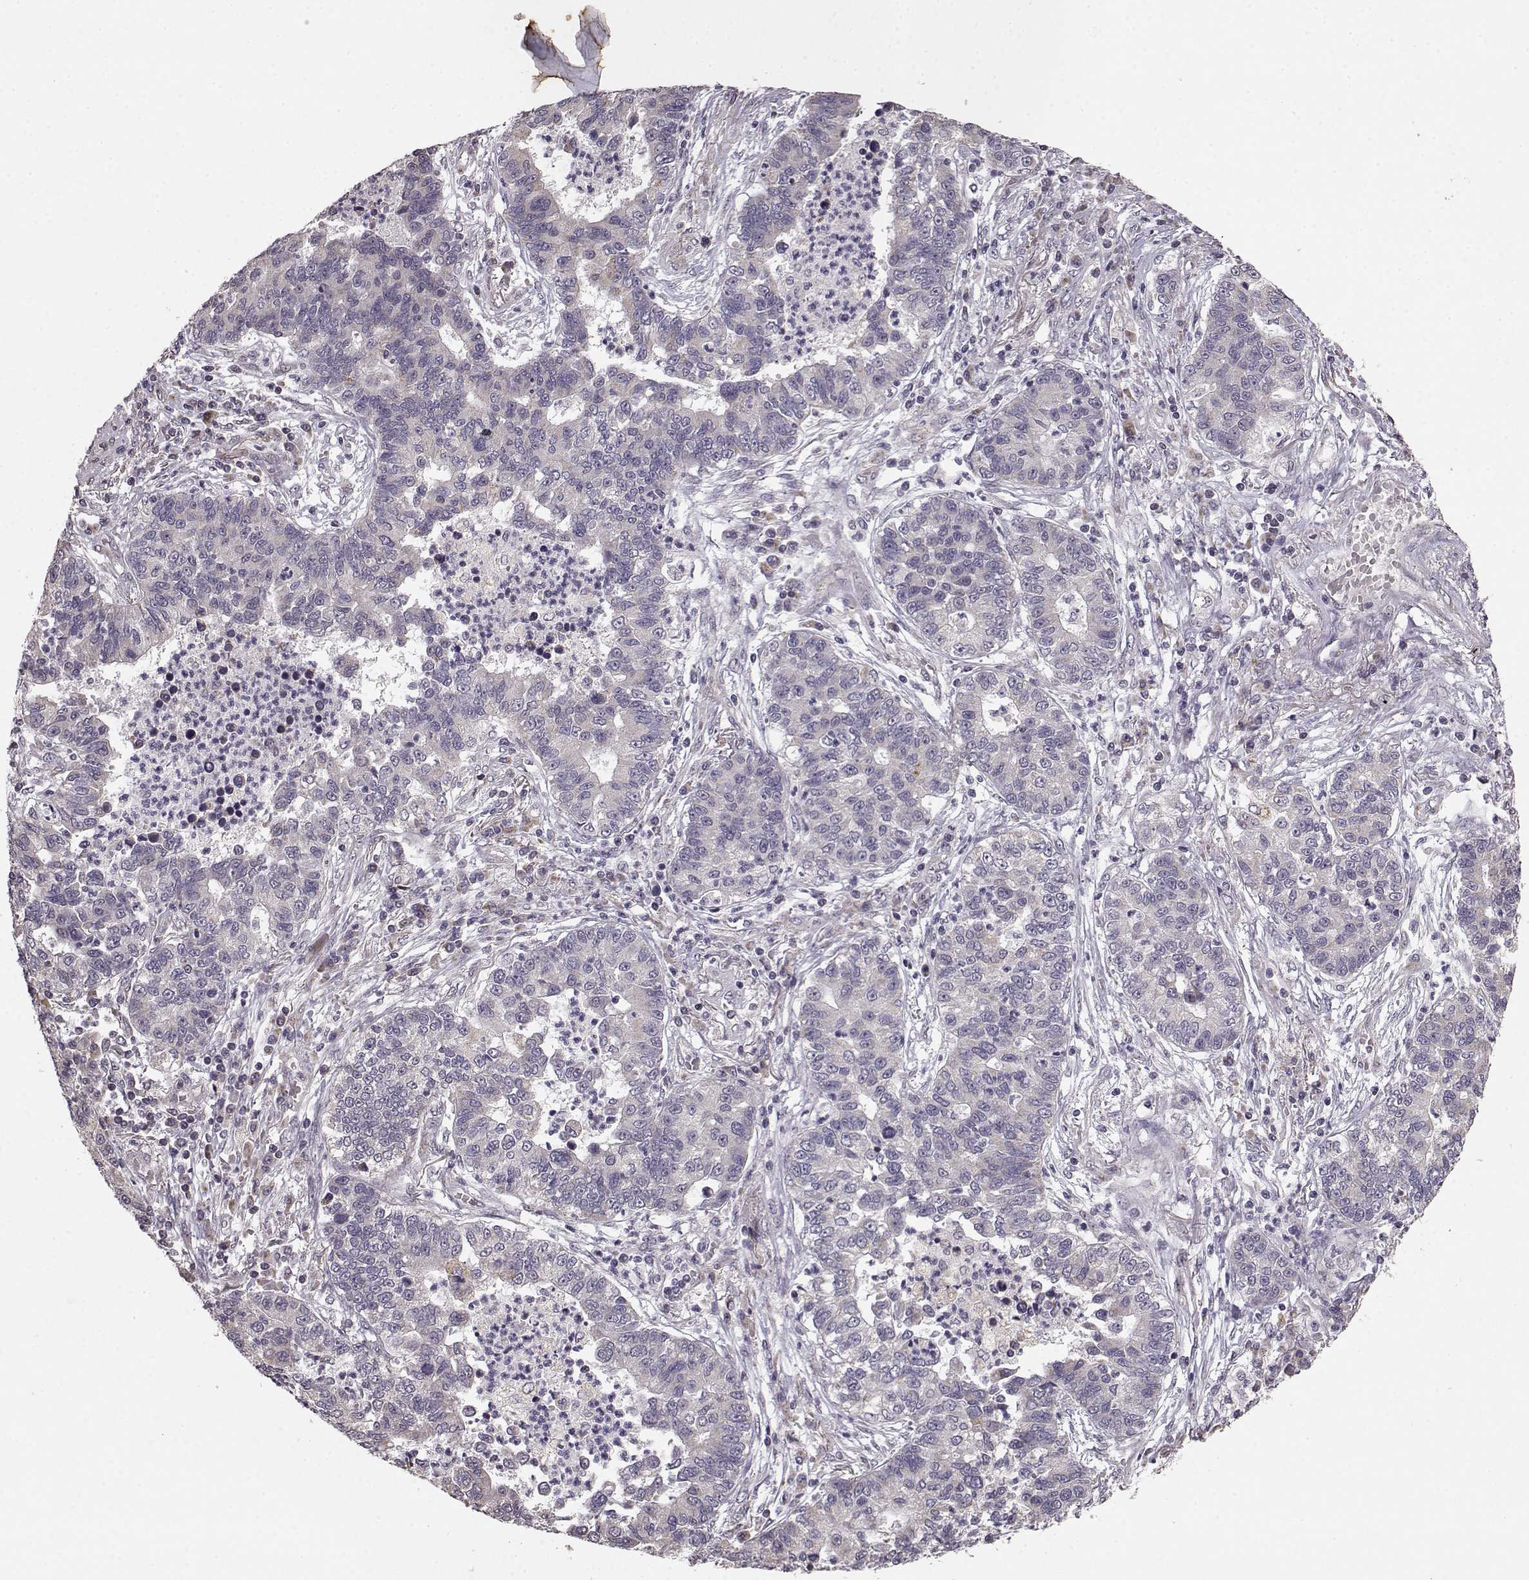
{"staining": {"intensity": "negative", "quantity": "none", "location": "none"}, "tissue": "lung cancer", "cell_type": "Tumor cells", "image_type": "cancer", "snomed": [{"axis": "morphology", "description": "Adenocarcinoma, NOS"}, {"axis": "topography", "description": "Lung"}], "caption": "Immunohistochemical staining of lung cancer (adenocarcinoma) demonstrates no significant positivity in tumor cells.", "gene": "BACH2", "patient": {"sex": "female", "age": 57}}